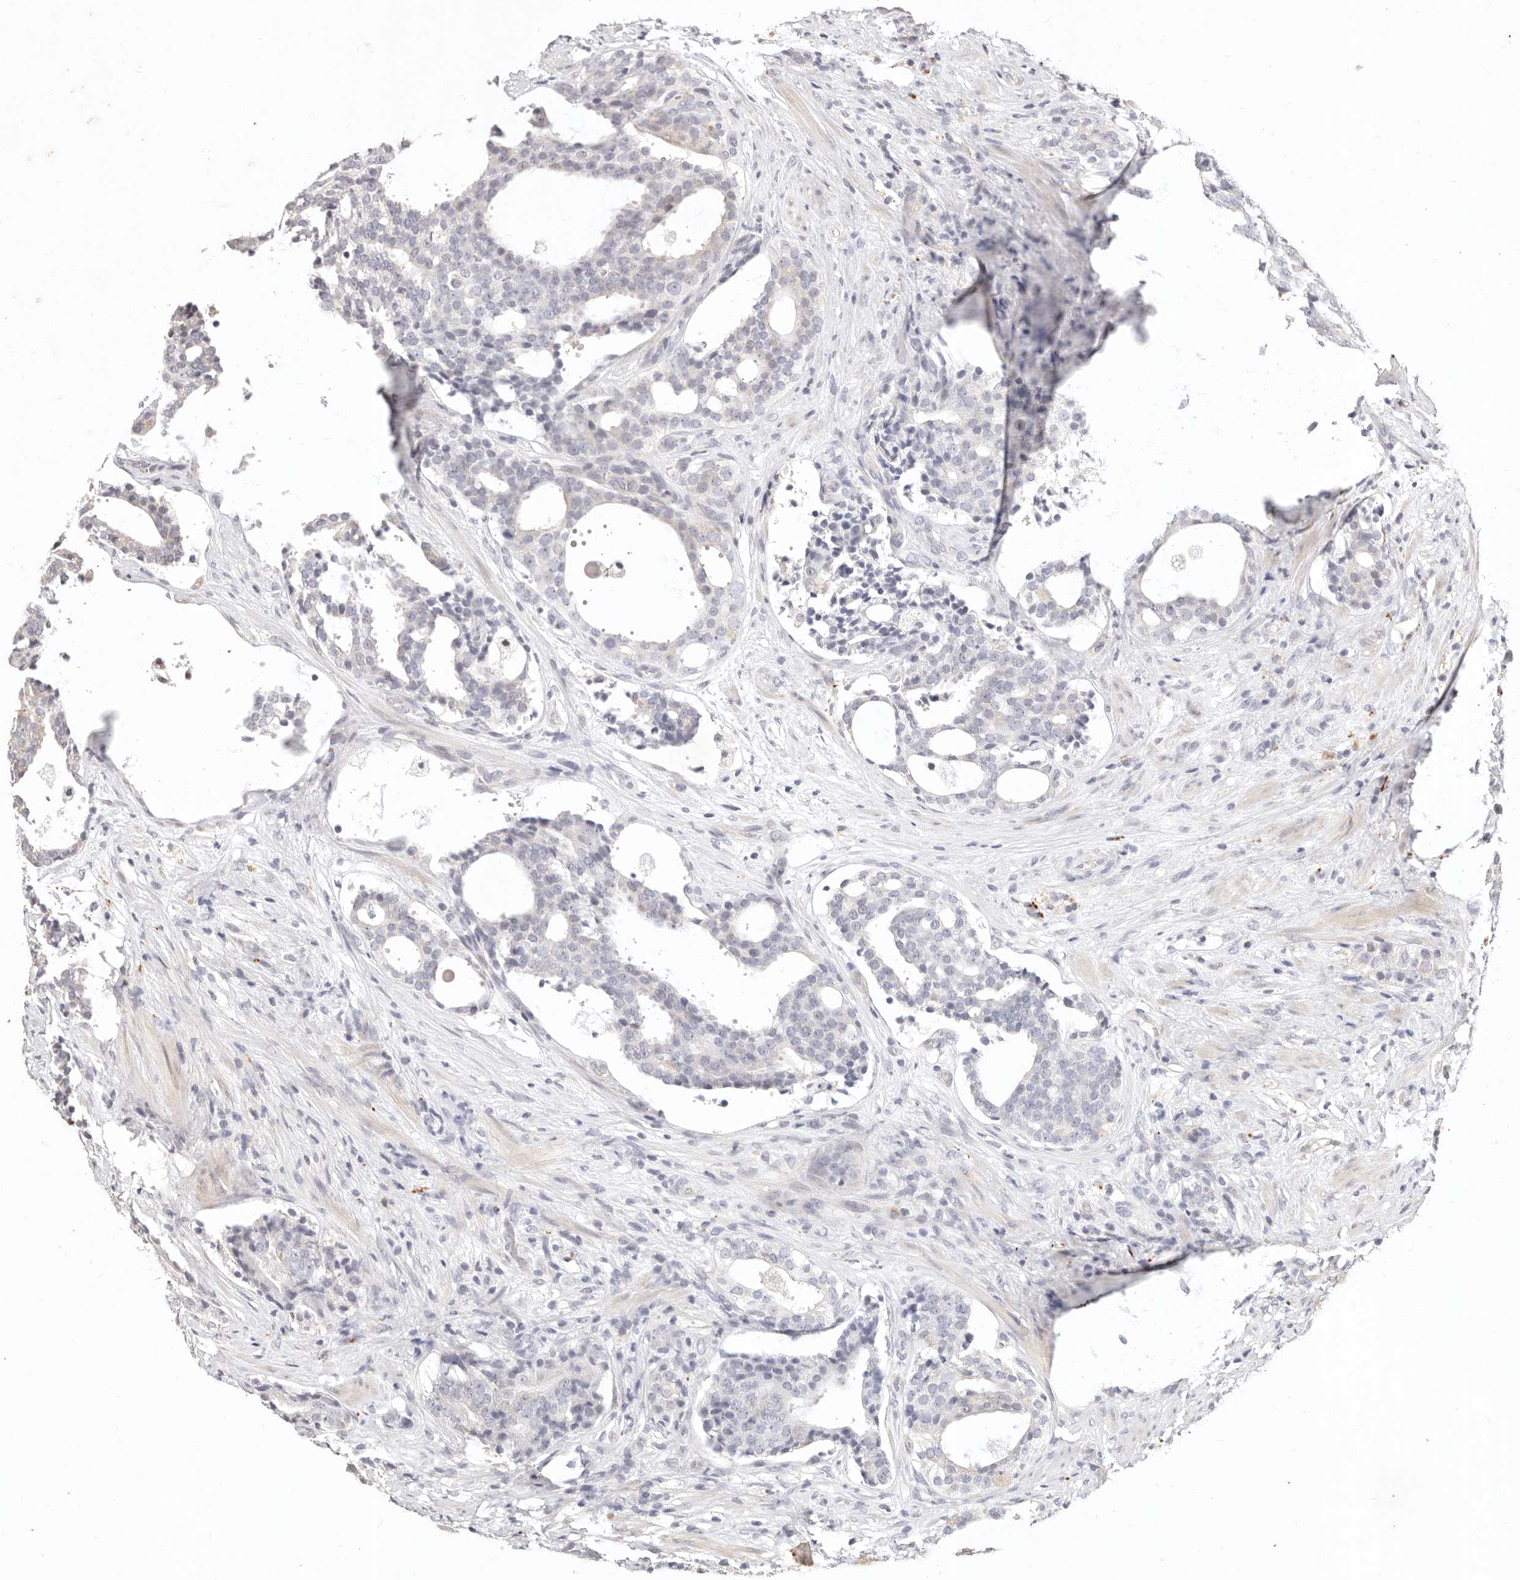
{"staining": {"intensity": "negative", "quantity": "none", "location": "none"}, "tissue": "prostate cancer", "cell_type": "Tumor cells", "image_type": "cancer", "snomed": [{"axis": "morphology", "description": "Adenocarcinoma, High grade"}, {"axis": "topography", "description": "Prostate"}], "caption": "Adenocarcinoma (high-grade) (prostate) stained for a protein using immunohistochemistry (IHC) reveals no positivity tumor cells.", "gene": "KIF9", "patient": {"sex": "male", "age": 56}}